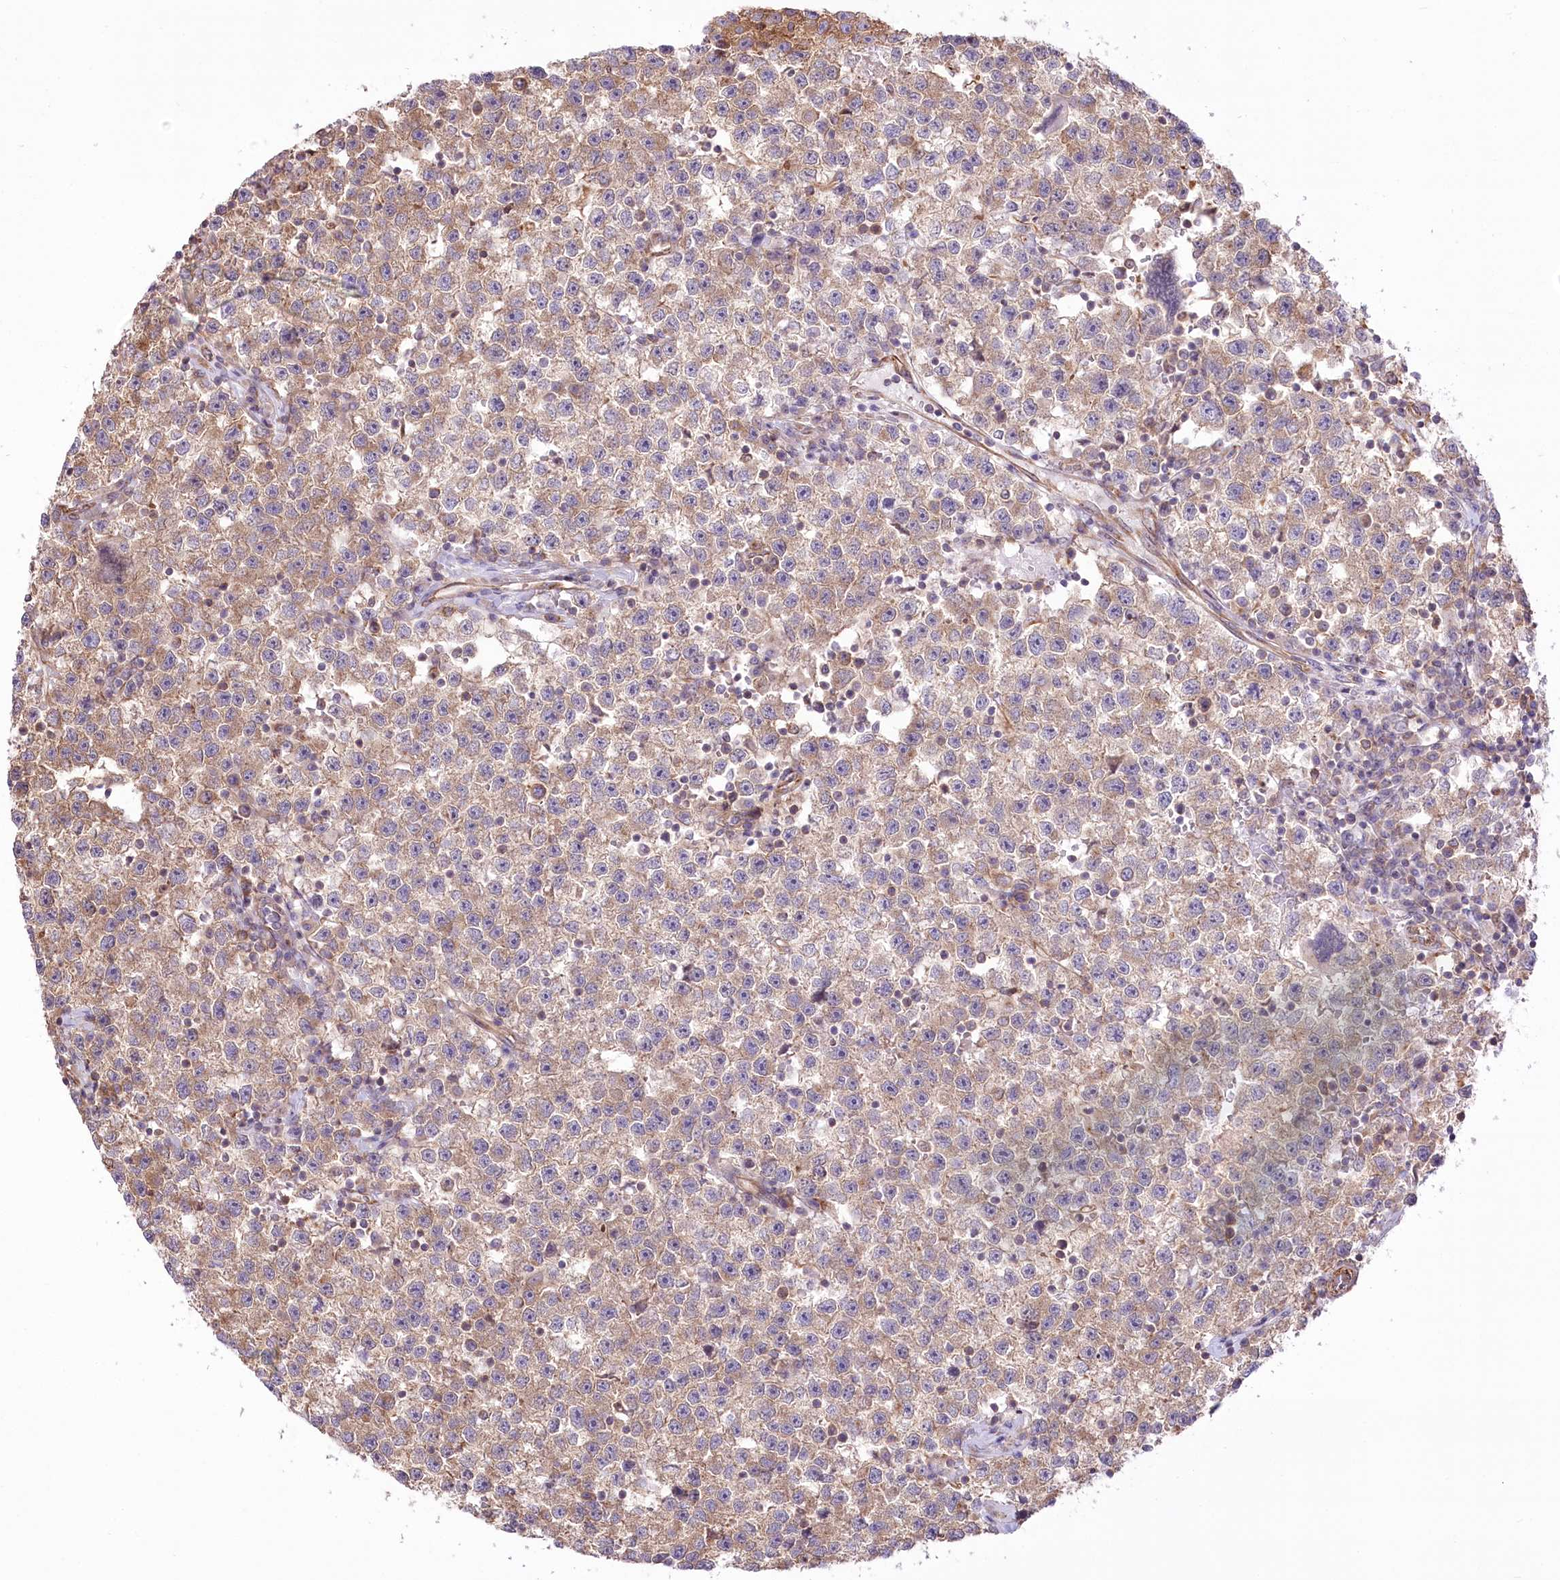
{"staining": {"intensity": "moderate", "quantity": "25%-75%", "location": "cytoplasmic/membranous"}, "tissue": "testis cancer", "cell_type": "Tumor cells", "image_type": "cancer", "snomed": [{"axis": "morphology", "description": "Seminoma, NOS"}, {"axis": "topography", "description": "Testis"}], "caption": "Immunohistochemical staining of testis cancer (seminoma) displays medium levels of moderate cytoplasmic/membranous expression in about 25%-75% of tumor cells. Using DAB (brown) and hematoxylin (blue) stains, captured at high magnification using brightfield microscopy.", "gene": "TTC1", "patient": {"sex": "male", "age": 22}}